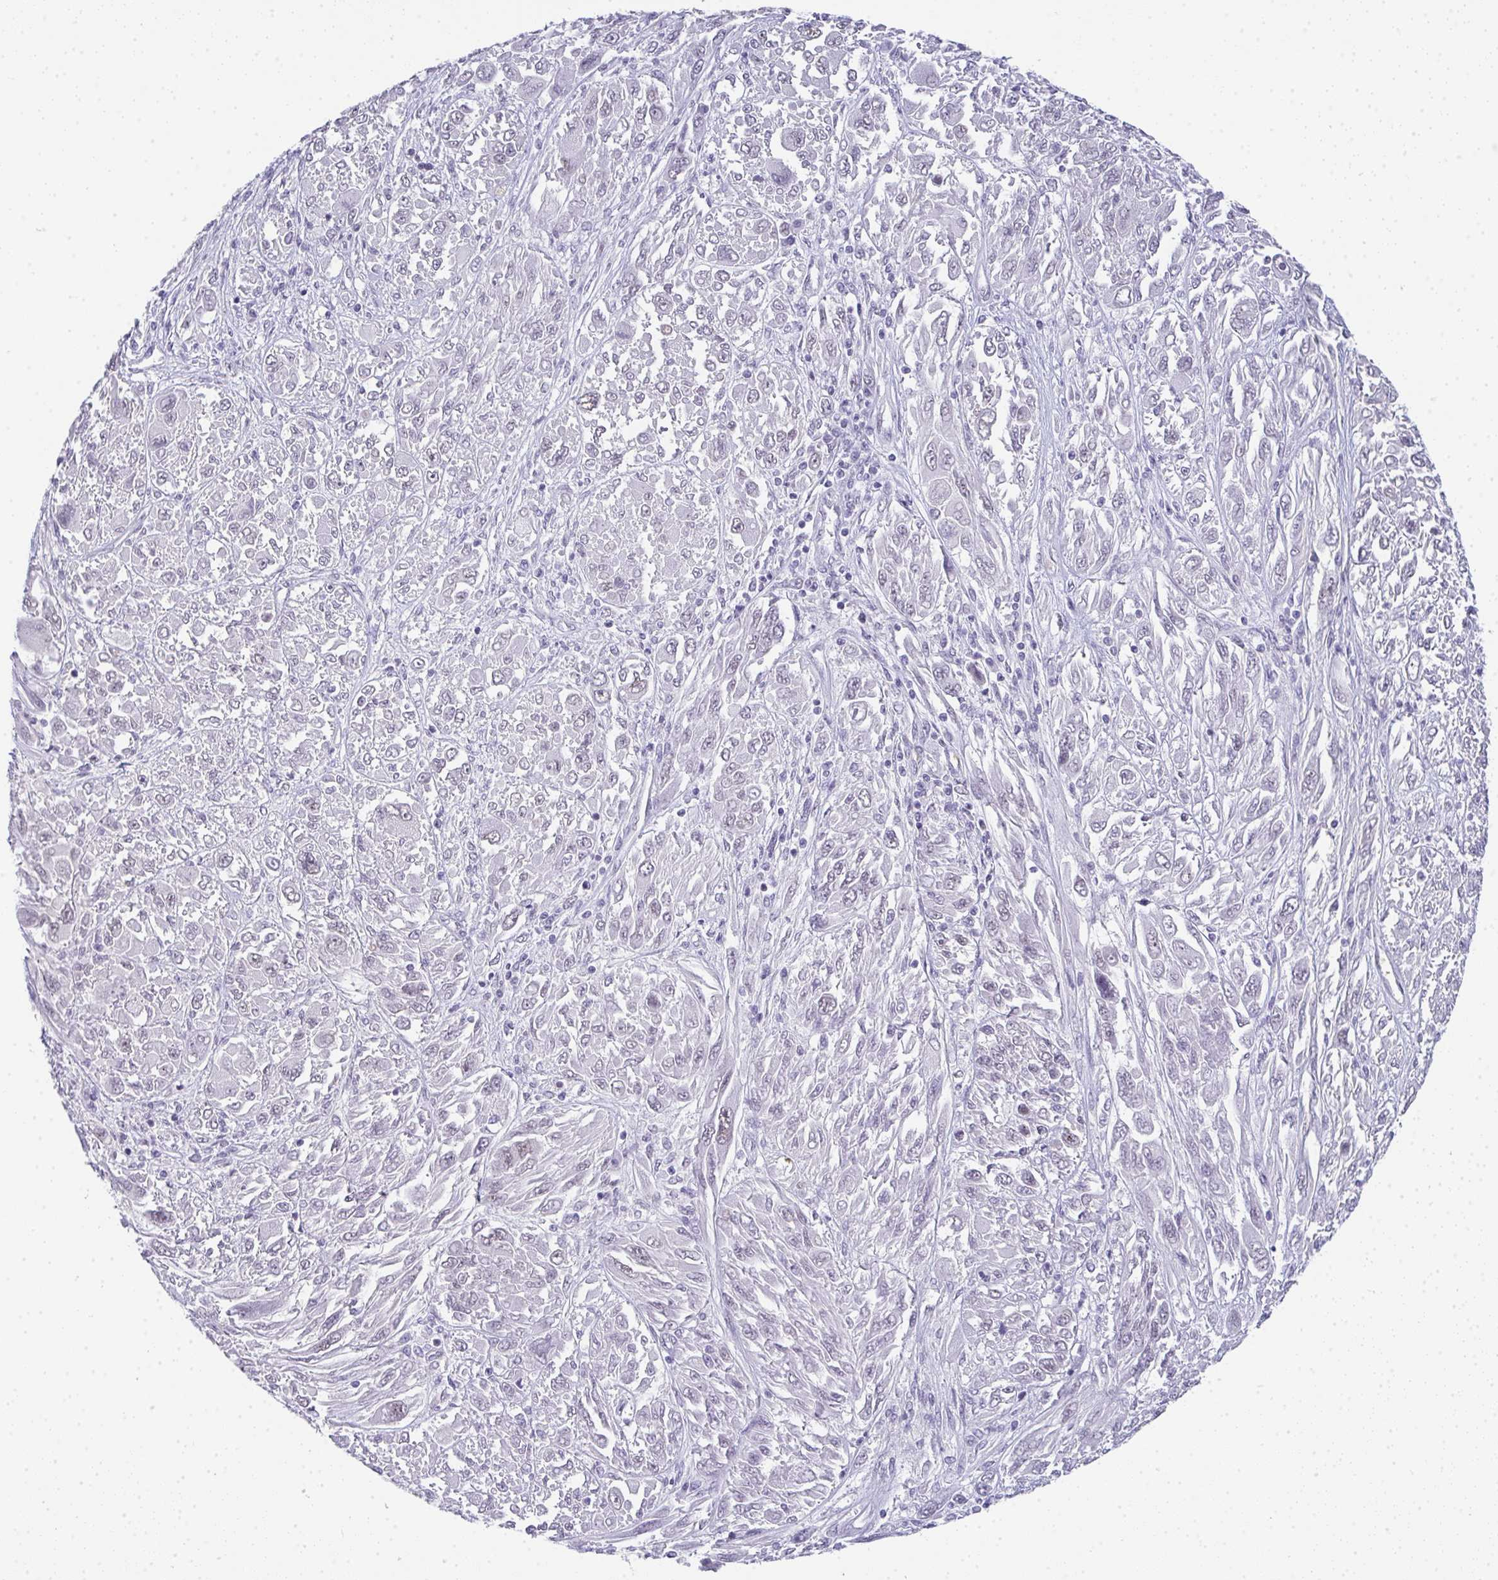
{"staining": {"intensity": "negative", "quantity": "none", "location": "none"}, "tissue": "melanoma", "cell_type": "Tumor cells", "image_type": "cancer", "snomed": [{"axis": "morphology", "description": "Malignant melanoma, NOS"}, {"axis": "topography", "description": "Skin"}], "caption": "This is an immunohistochemistry micrograph of malignant melanoma. There is no staining in tumor cells.", "gene": "TNMD", "patient": {"sex": "female", "age": 91}}